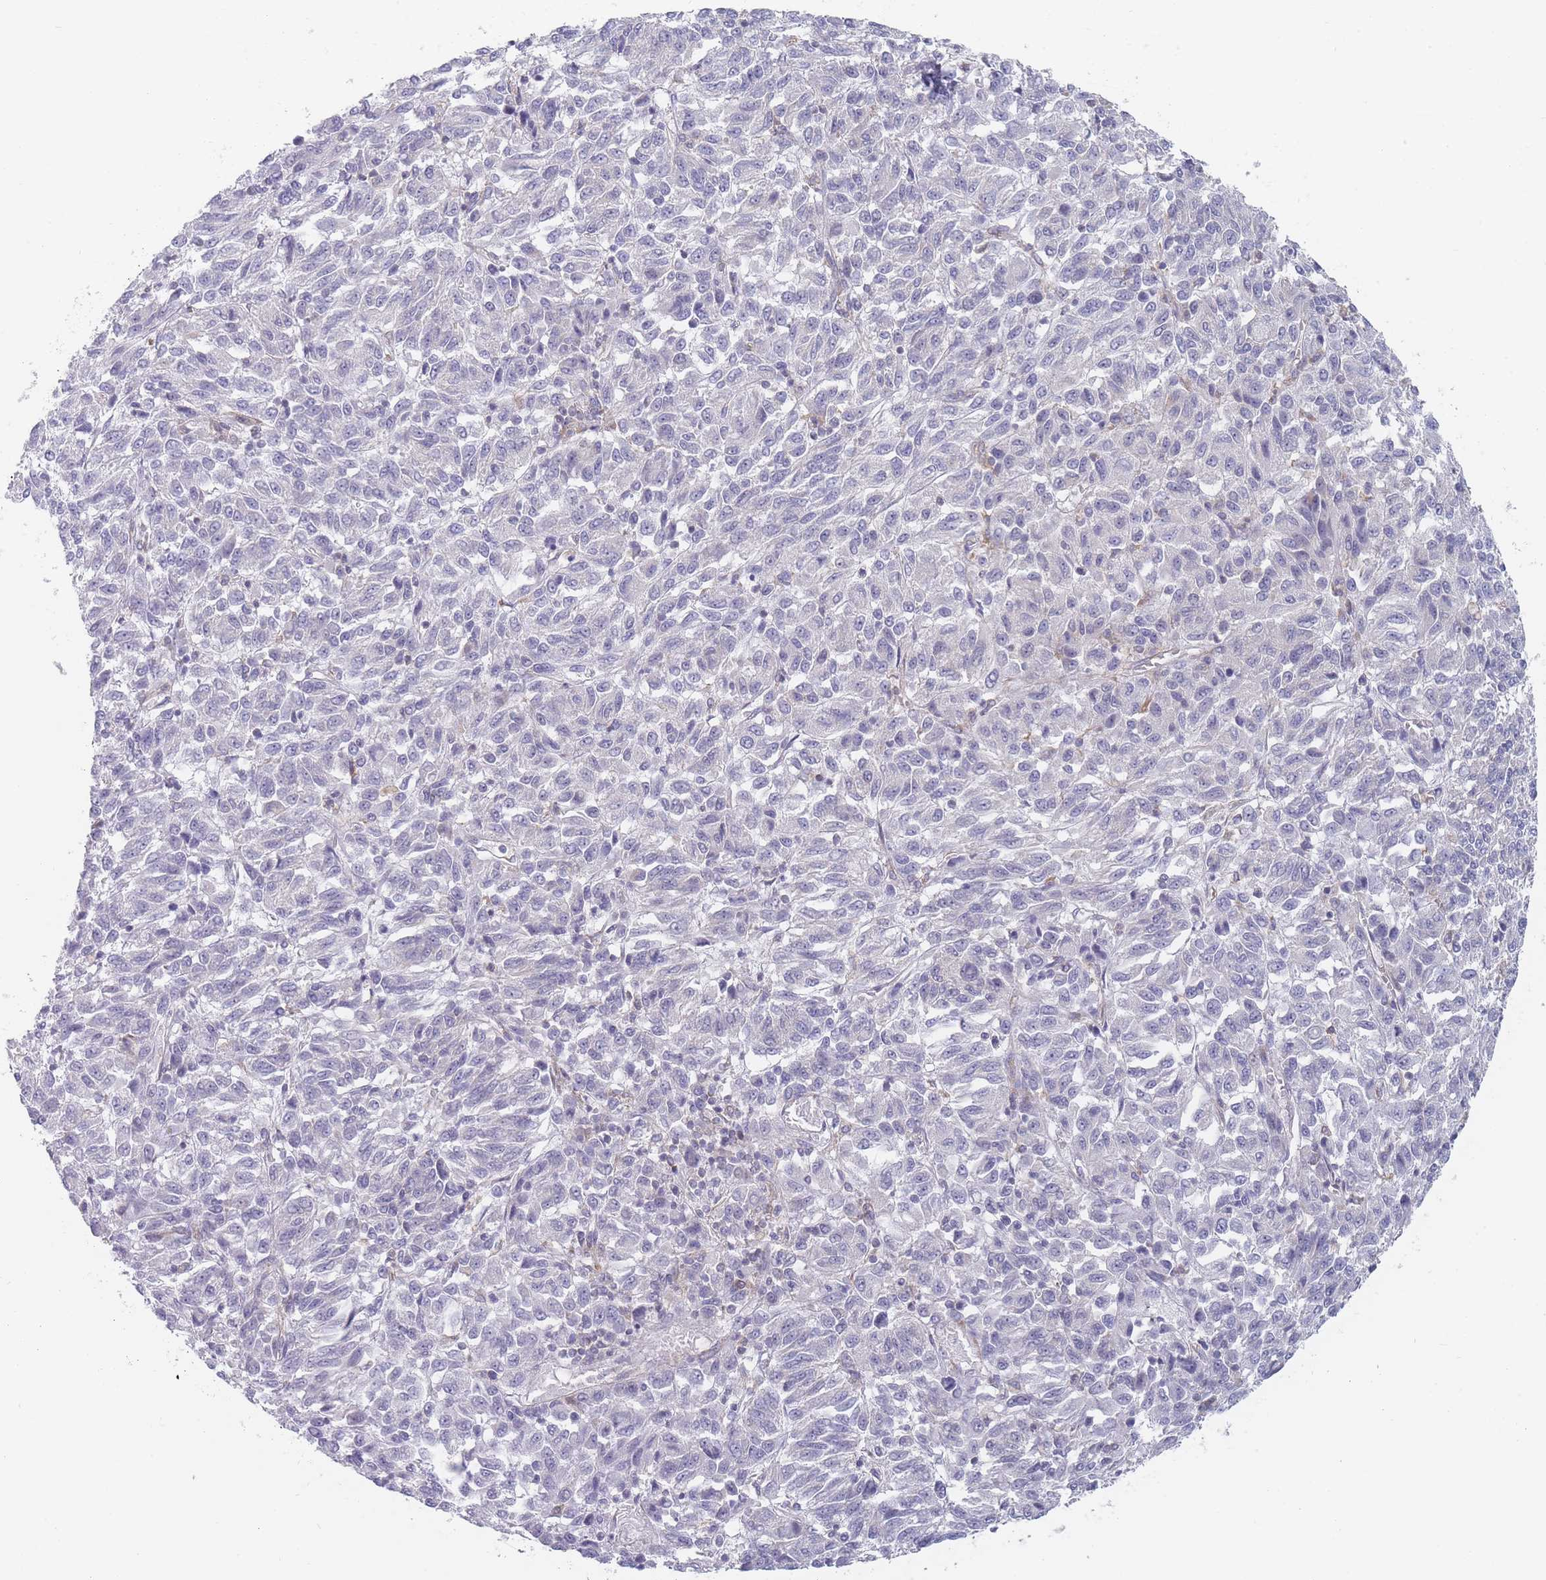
{"staining": {"intensity": "negative", "quantity": "none", "location": "none"}, "tissue": "melanoma", "cell_type": "Tumor cells", "image_type": "cancer", "snomed": [{"axis": "morphology", "description": "Malignant melanoma, Metastatic site"}, {"axis": "topography", "description": "Lung"}], "caption": "Tumor cells are negative for protein expression in human melanoma.", "gene": "MAP1S", "patient": {"sex": "male", "age": 64}}